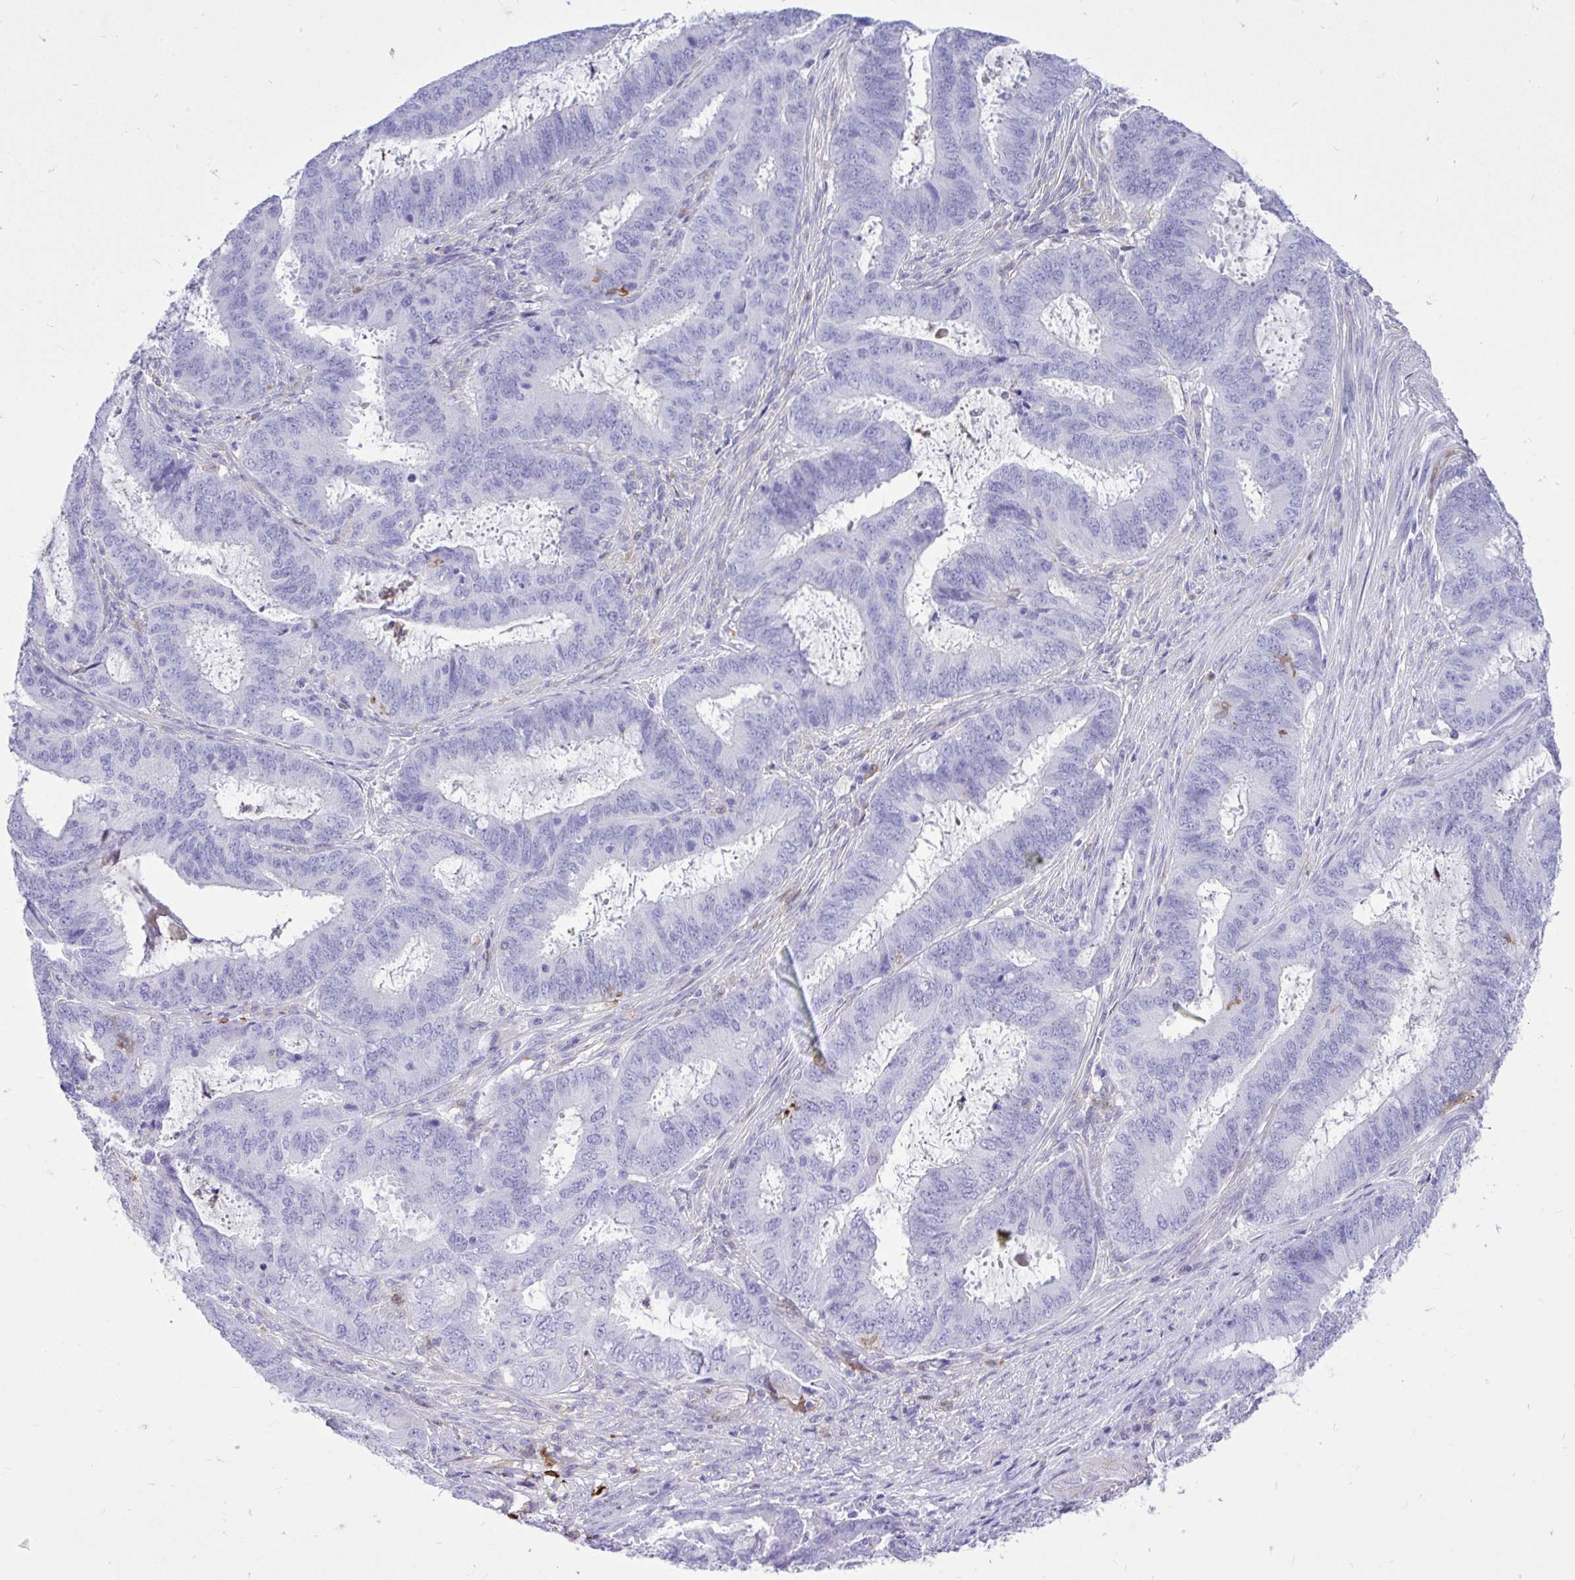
{"staining": {"intensity": "negative", "quantity": "none", "location": "none"}, "tissue": "endometrial cancer", "cell_type": "Tumor cells", "image_type": "cancer", "snomed": [{"axis": "morphology", "description": "Adenocarcinoma, NOS"}, {"axis": "topography", "description": "Endometrium"}], "caption": "Endometrial cancer stained for a protein using immunohistochemistry demonstrates no staining tumor cells.", "gene": "TLR7", "patient": {"sex": "female", "age": 51}}